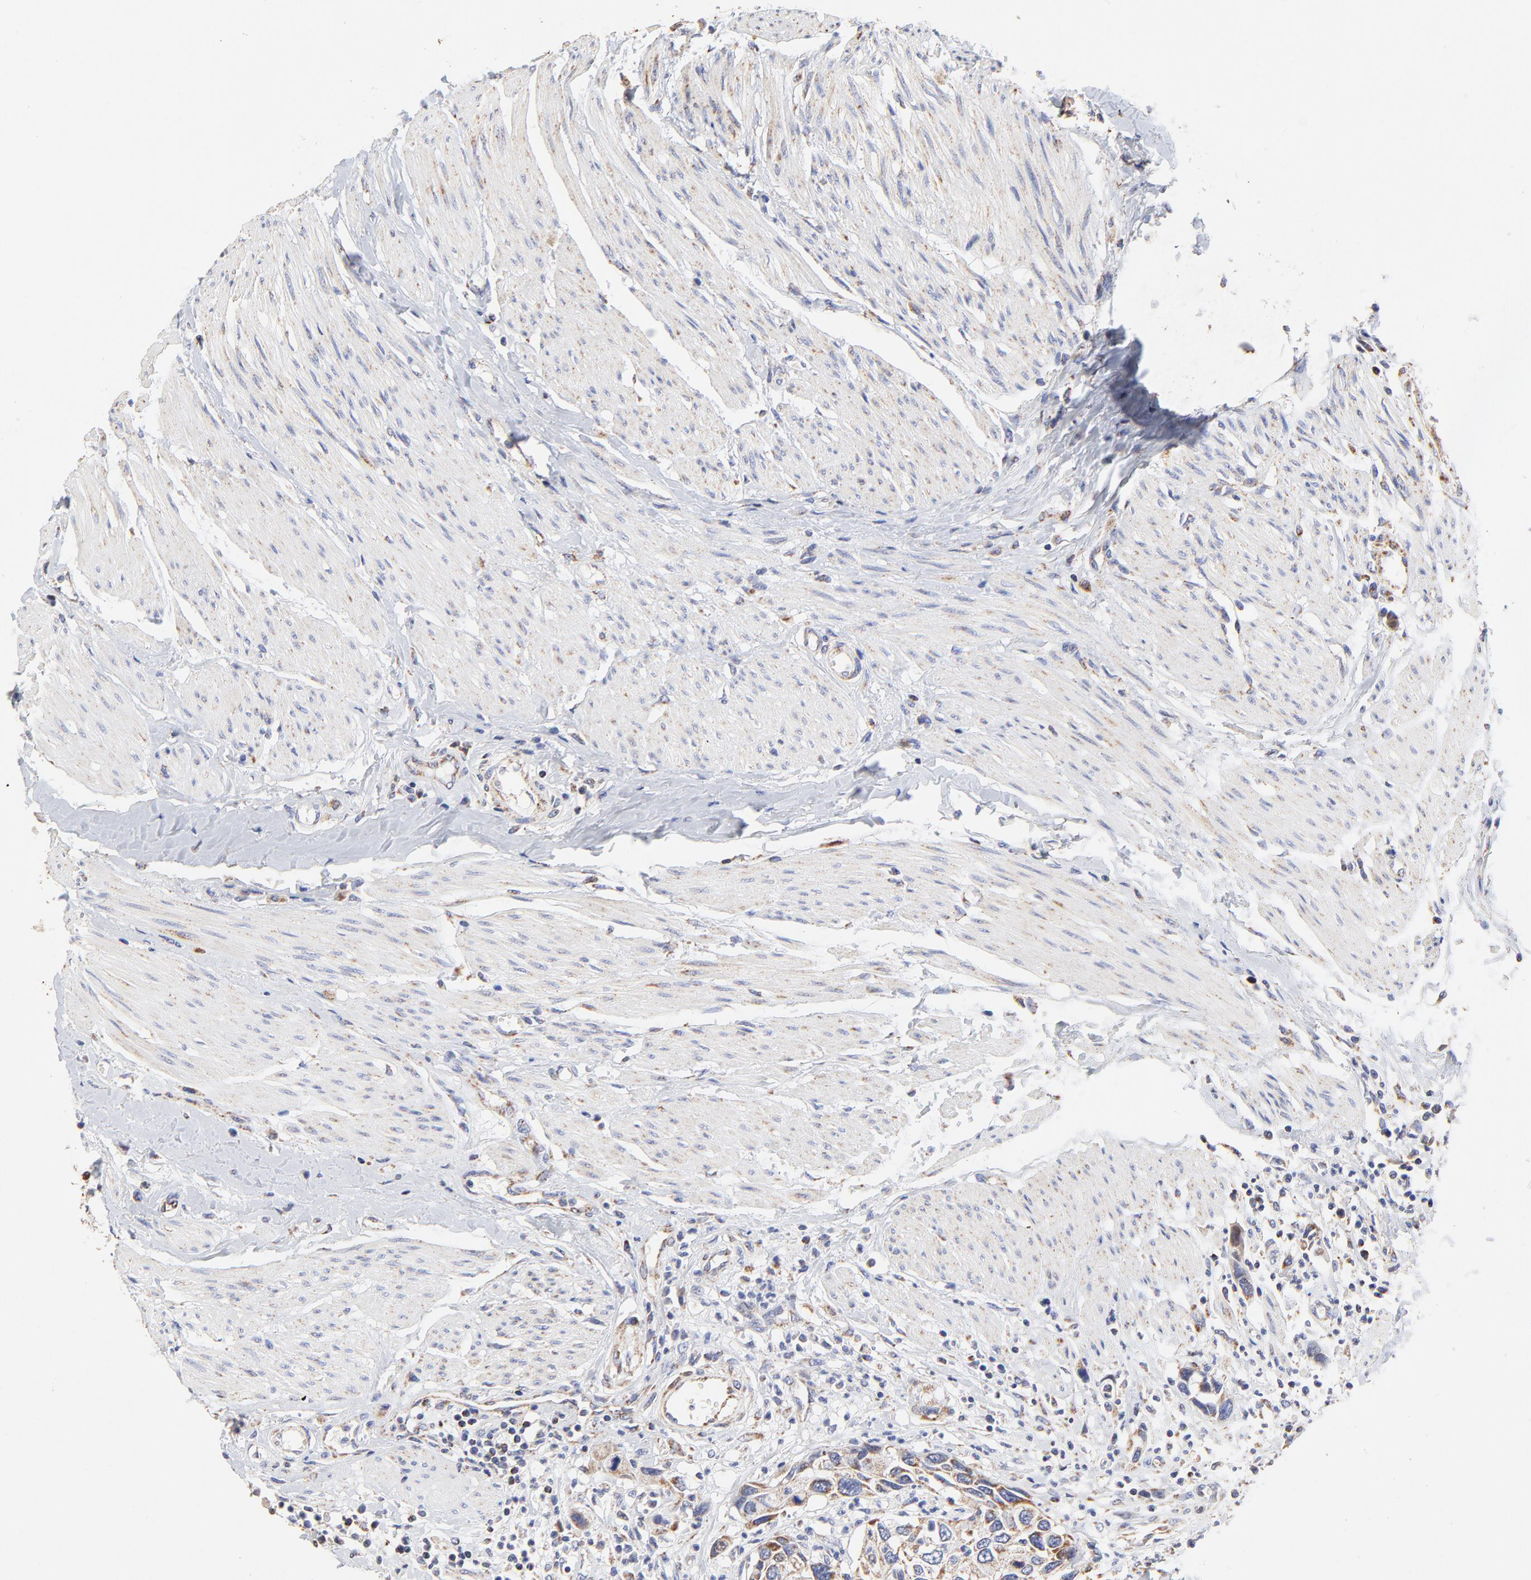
{"staining": {"intensity": "moderate", "quantity": ">75%", "location": "cytoplasmic/membranous"}, "tissue": "urothelial cancer", "cell_type": "Tumor cells", "image_type": "cancer", "snomed": [{"axis": "morphology", "description": "Urothelial carcinoma, High grade"}, {"axis": "topography", "description": "Urinary bladder"}], "caption": "The photomicrograph exhibits staining of high-grade urothelial carcinoma, revealing moderate cytoplasmic/membranous protein staining (brown color) within tumor cells.", "gene": "SSBP1", "patient": {"sex": "male", "age": 66}}